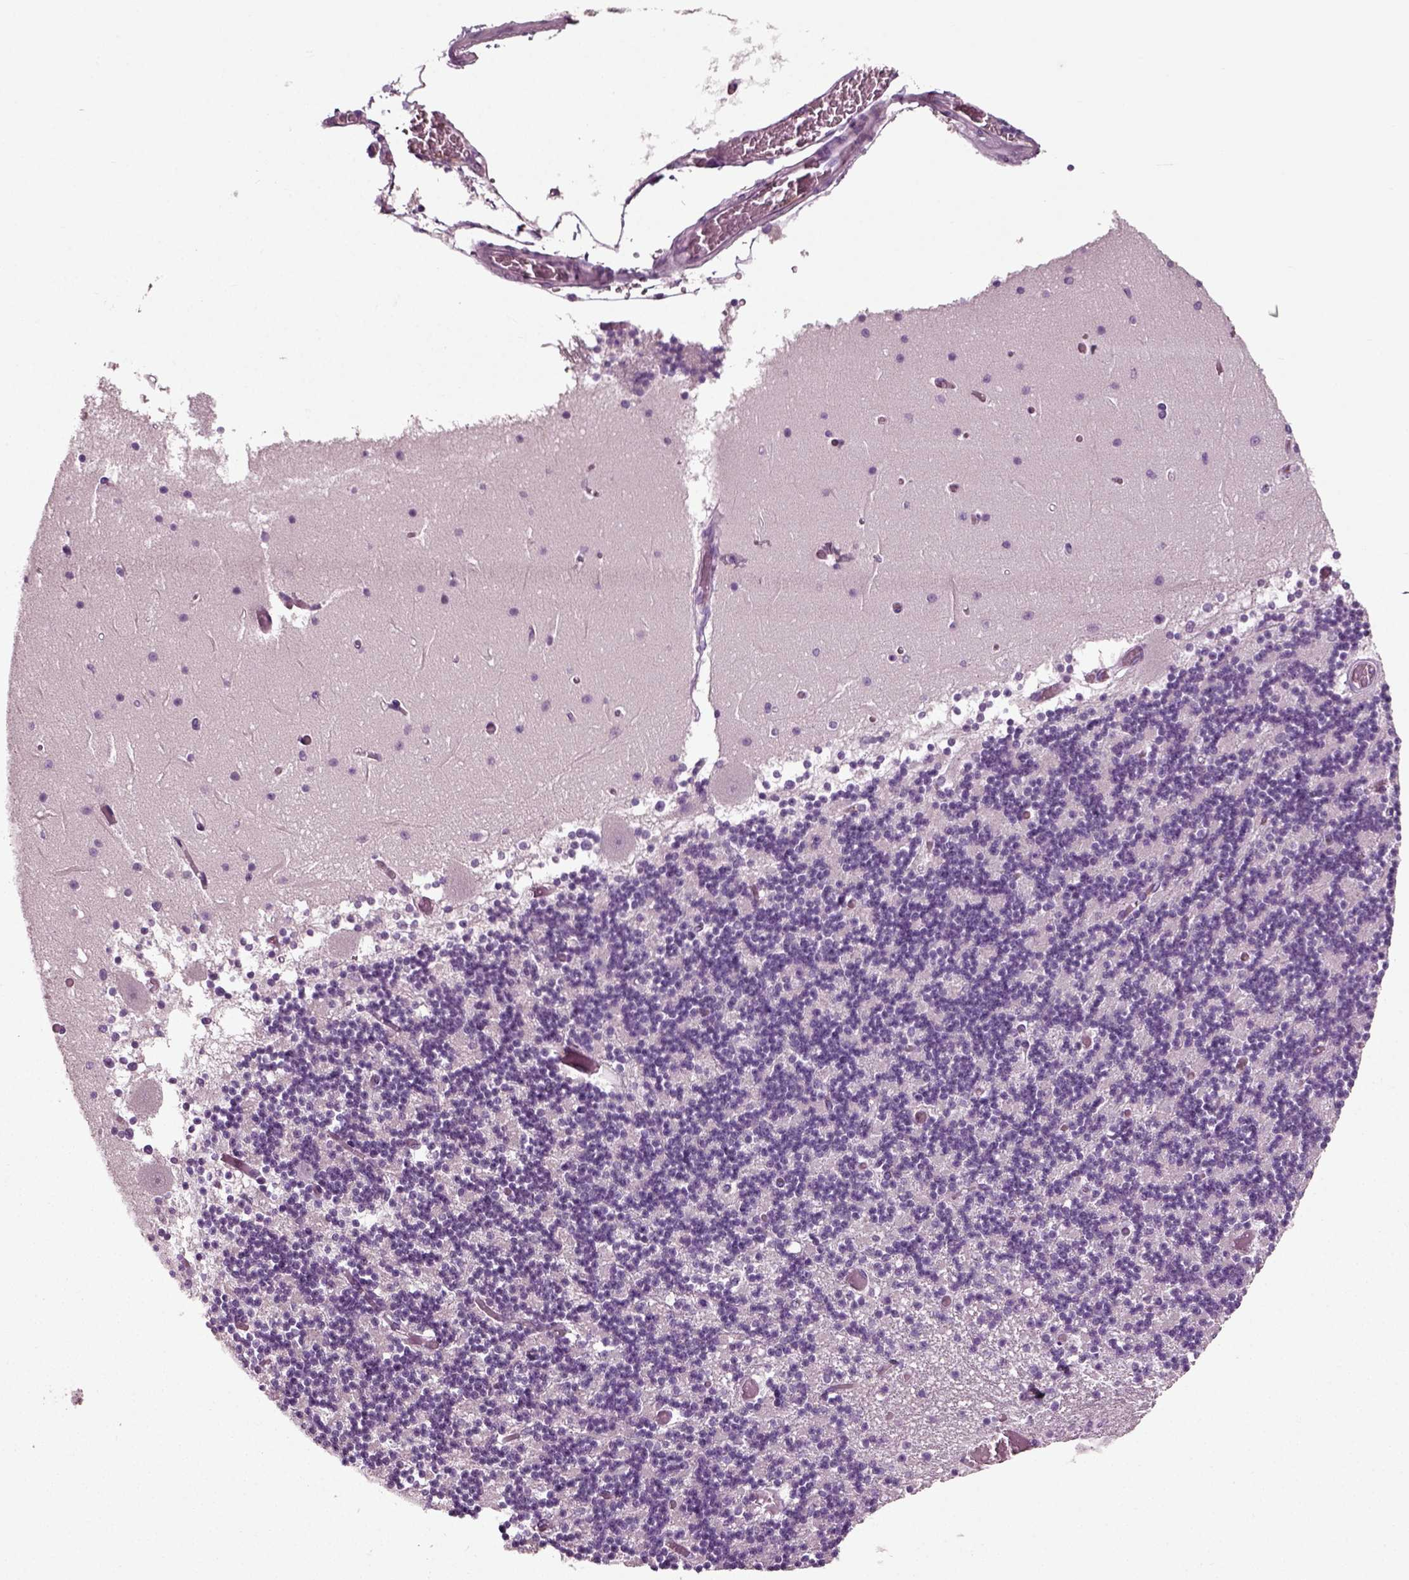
{"staining": {"intensity": "negative", "quantity": "none", "location": "none"}, "tissue": "cerebellum", "cell_type": "Cells in granular layer", "image_type": "normal", "snomed": [{"axis": "morphology", "description": "Normal tissue, NOS"}, {"axis": "topography", "description": "Cerebellum"}], "caption": "Immunohistochemistry (IHC) photomicrograph of benign cerebellum: human cerebellum stained with DAB (3,3'-diaminobenzidine) reveals no significant protein positivity in cells in granular layer. Brightfield microscopy of IHC stained with DAB (brown) and hematoxylin (blue), captured at high magnification.", "gene": "DEFB118", "patient": {"sex": "female", "age": 28}}